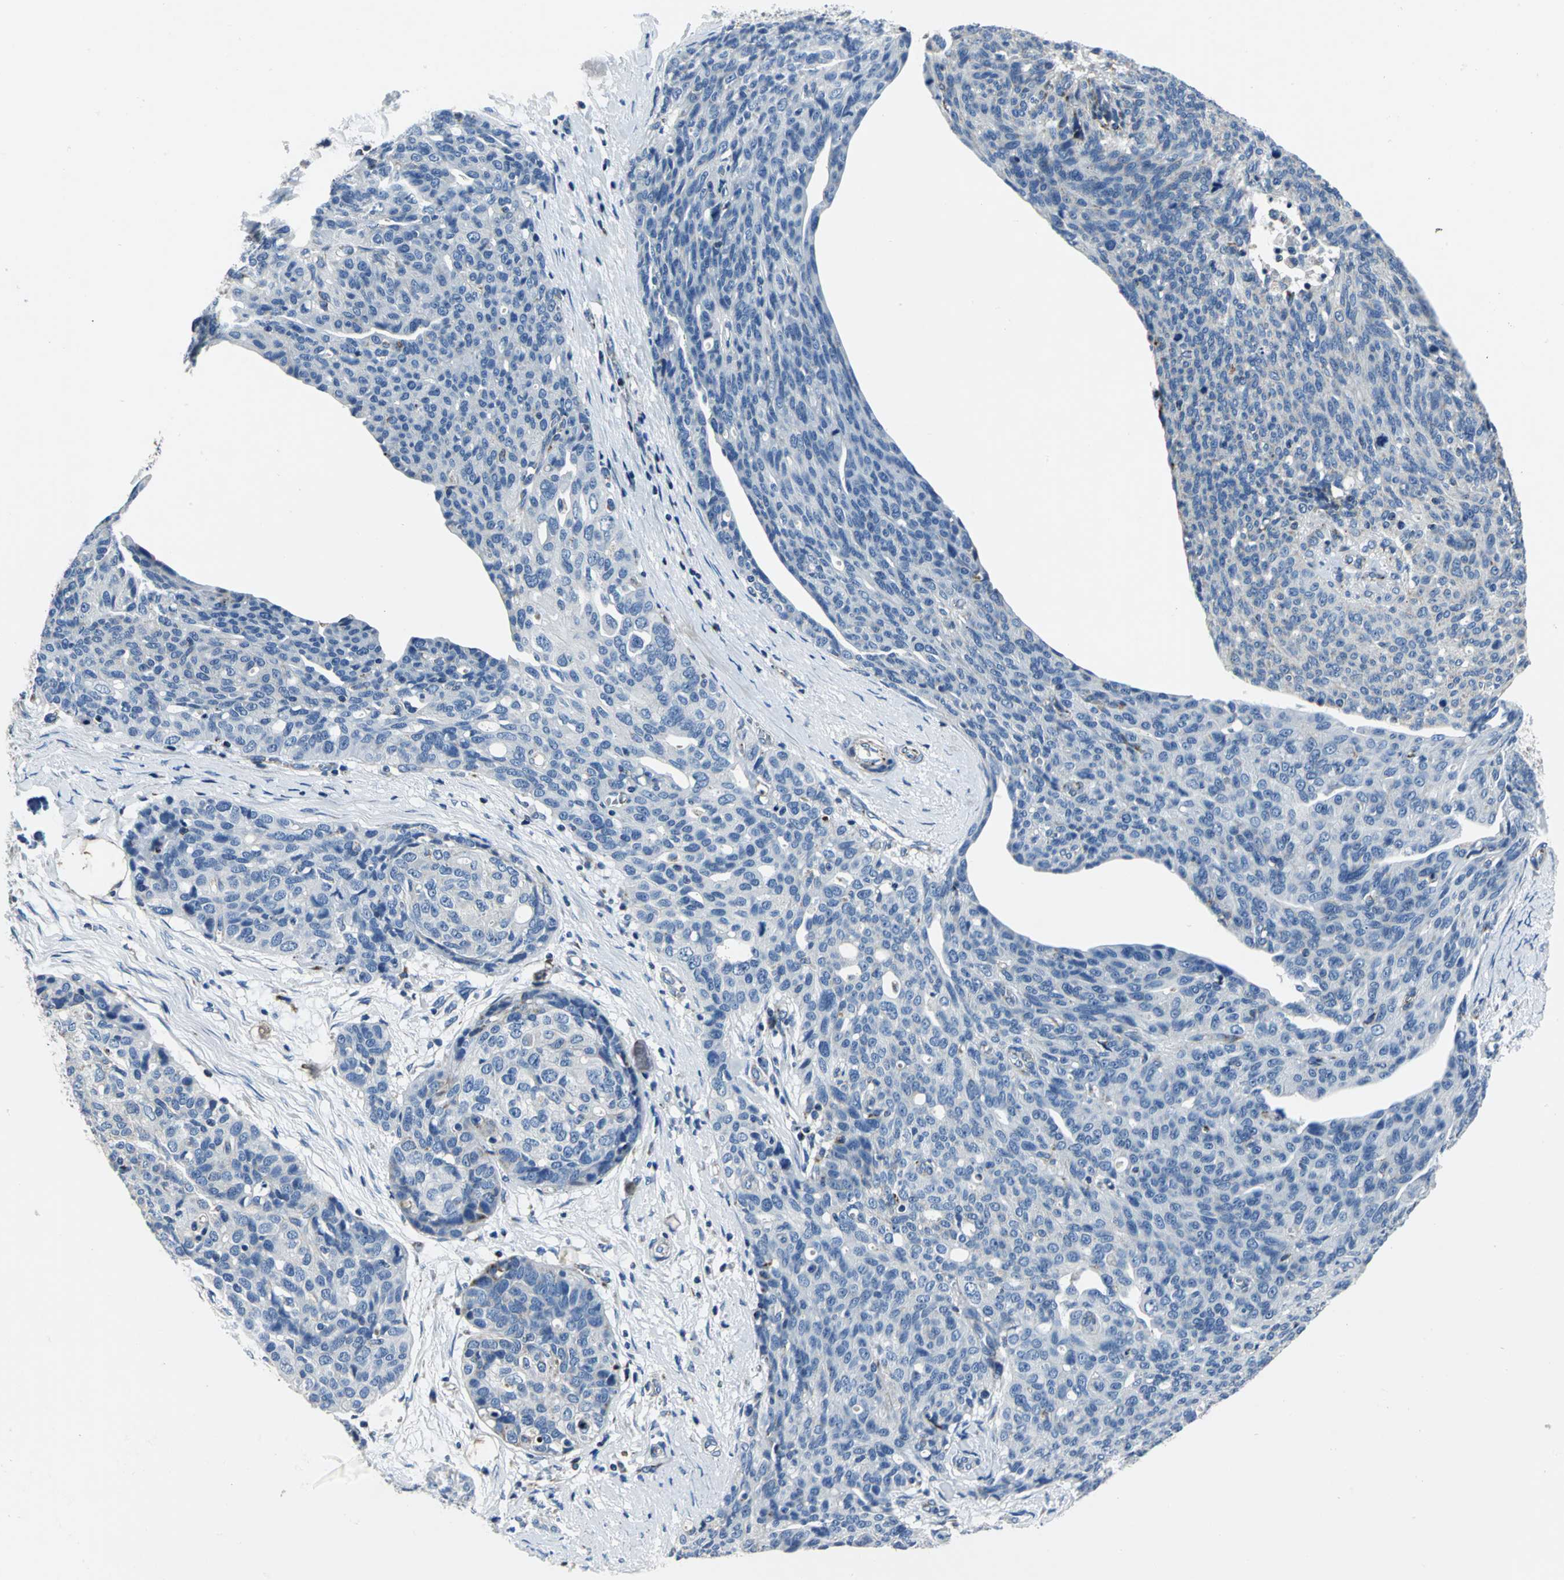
{"staining": {"intensity": "weak", "quantity": "25%-75%", "location": "cytoplasmic/membranous"}, "tissue": "ovarian cancer", "cell_type": "Tumor cells", "image_type": "cancer", "snomed": [{"axis": "morphology", "description": "Carcinoma, endometroid"}, {"axis": "topography", "description": "Ovary"}], "caption": "High-magnification brightfield microscopy of ovarian cancer stained with DAB (3,3'-diaminobenzidine) (brown) and counterstained with hematoxylin (blue). tumor cells exhibit weak cytoplasmic/membranous positivity is seen in approximately25%-75% of cells.", "gene": "IFI6", "patient": {"sex": "female", "age": 60}}